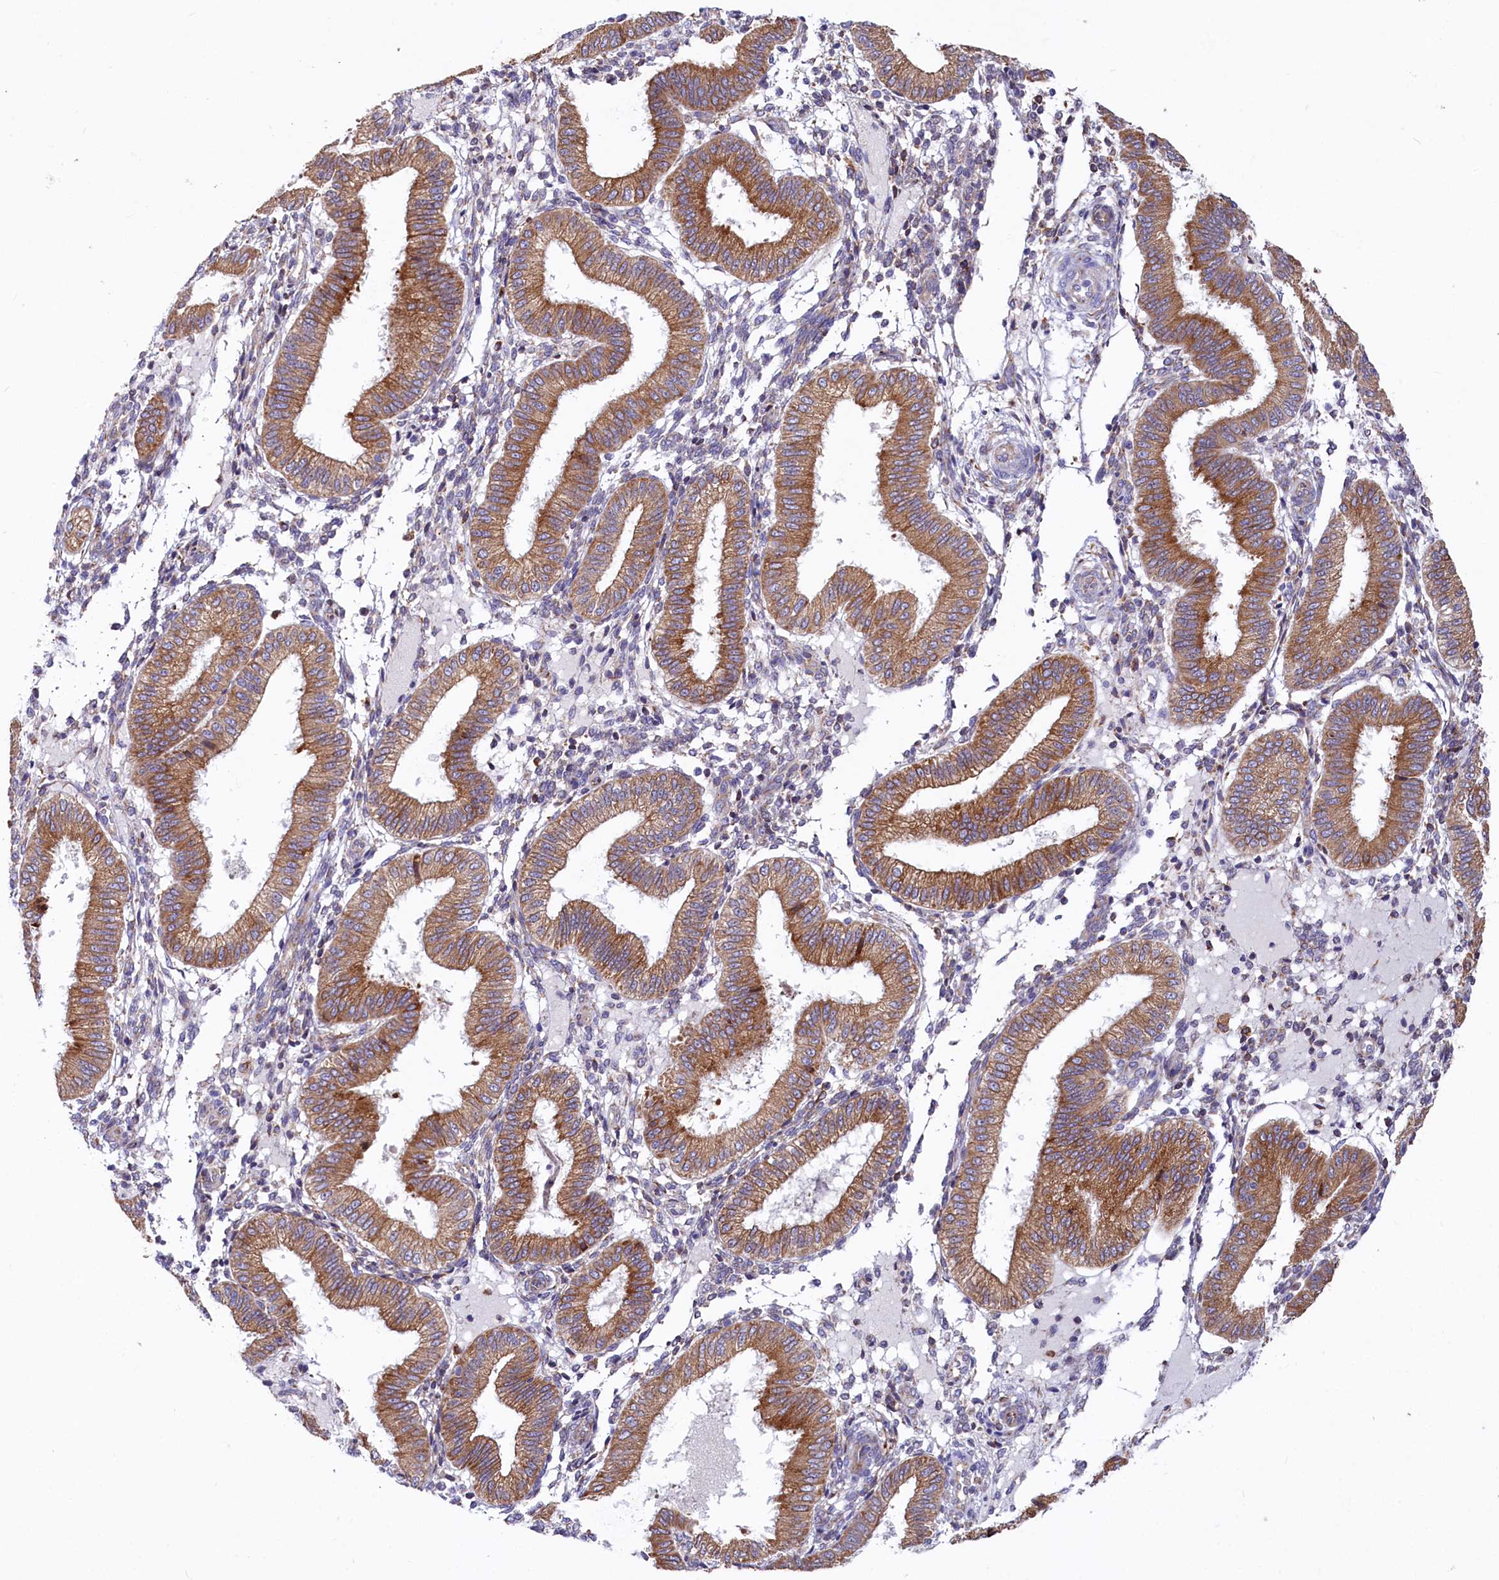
{"staining": {"intensity": "negative", "quantity": "none", "location": "none"}, "tissue": "endometrium", "cell_type": "Cells in endometrial stroma", "image_type": "normal", "snomed": [{"axis": "morphology", "description": "Normal tissue, NOS"}, {"axis": "topography", "description": "Endometrium"}], "caption": "Immunohistochemistry (IHC) image of normal endometrium: endometrium stained with DAB (3,3'-diaminobenzidine) reveals no significant protein expression in cells in endometrial stroma. (DAB IHC with hematoxylin counter stain).", "gene": "CHID1", "patient": {"sex": "female", "age": 39}}